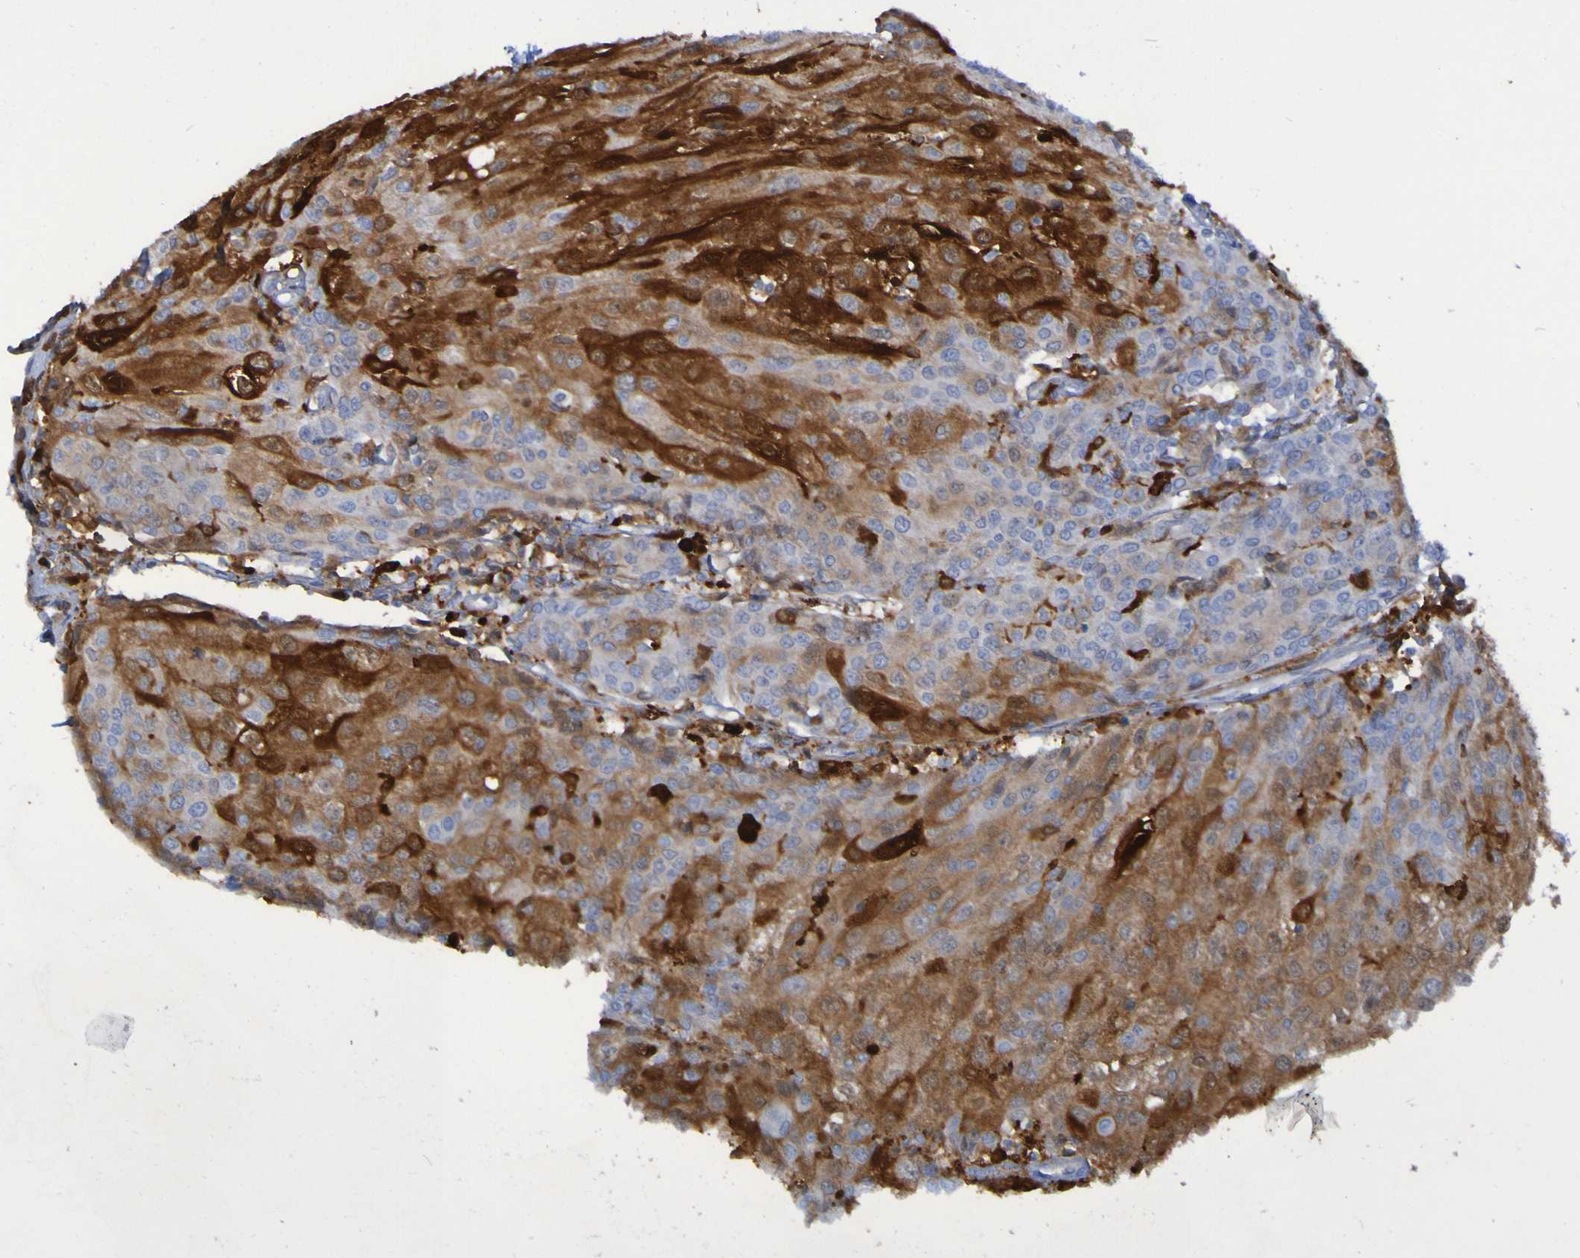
{"staining": {"intensity": "moderate", "quantity": ">75%", "location": "cytoplasmic/membranous"}, "tissue": "urothelial cancer", "cell_type": "Tumor cells", "image_type": "cancer", "snomed": [{"axis": "morphology", "description": "Urothelial carcinoma, High grade"}, {"axis": "topography", "description": "Urinary bladder"}], "caption": "Tumor cells exhibit moderate cytoplasmic/membranous expression in about >75% of cells in urothelial cancer.", "gene": "MPPE1", "patient": {"sex": "female", "age": 85}}